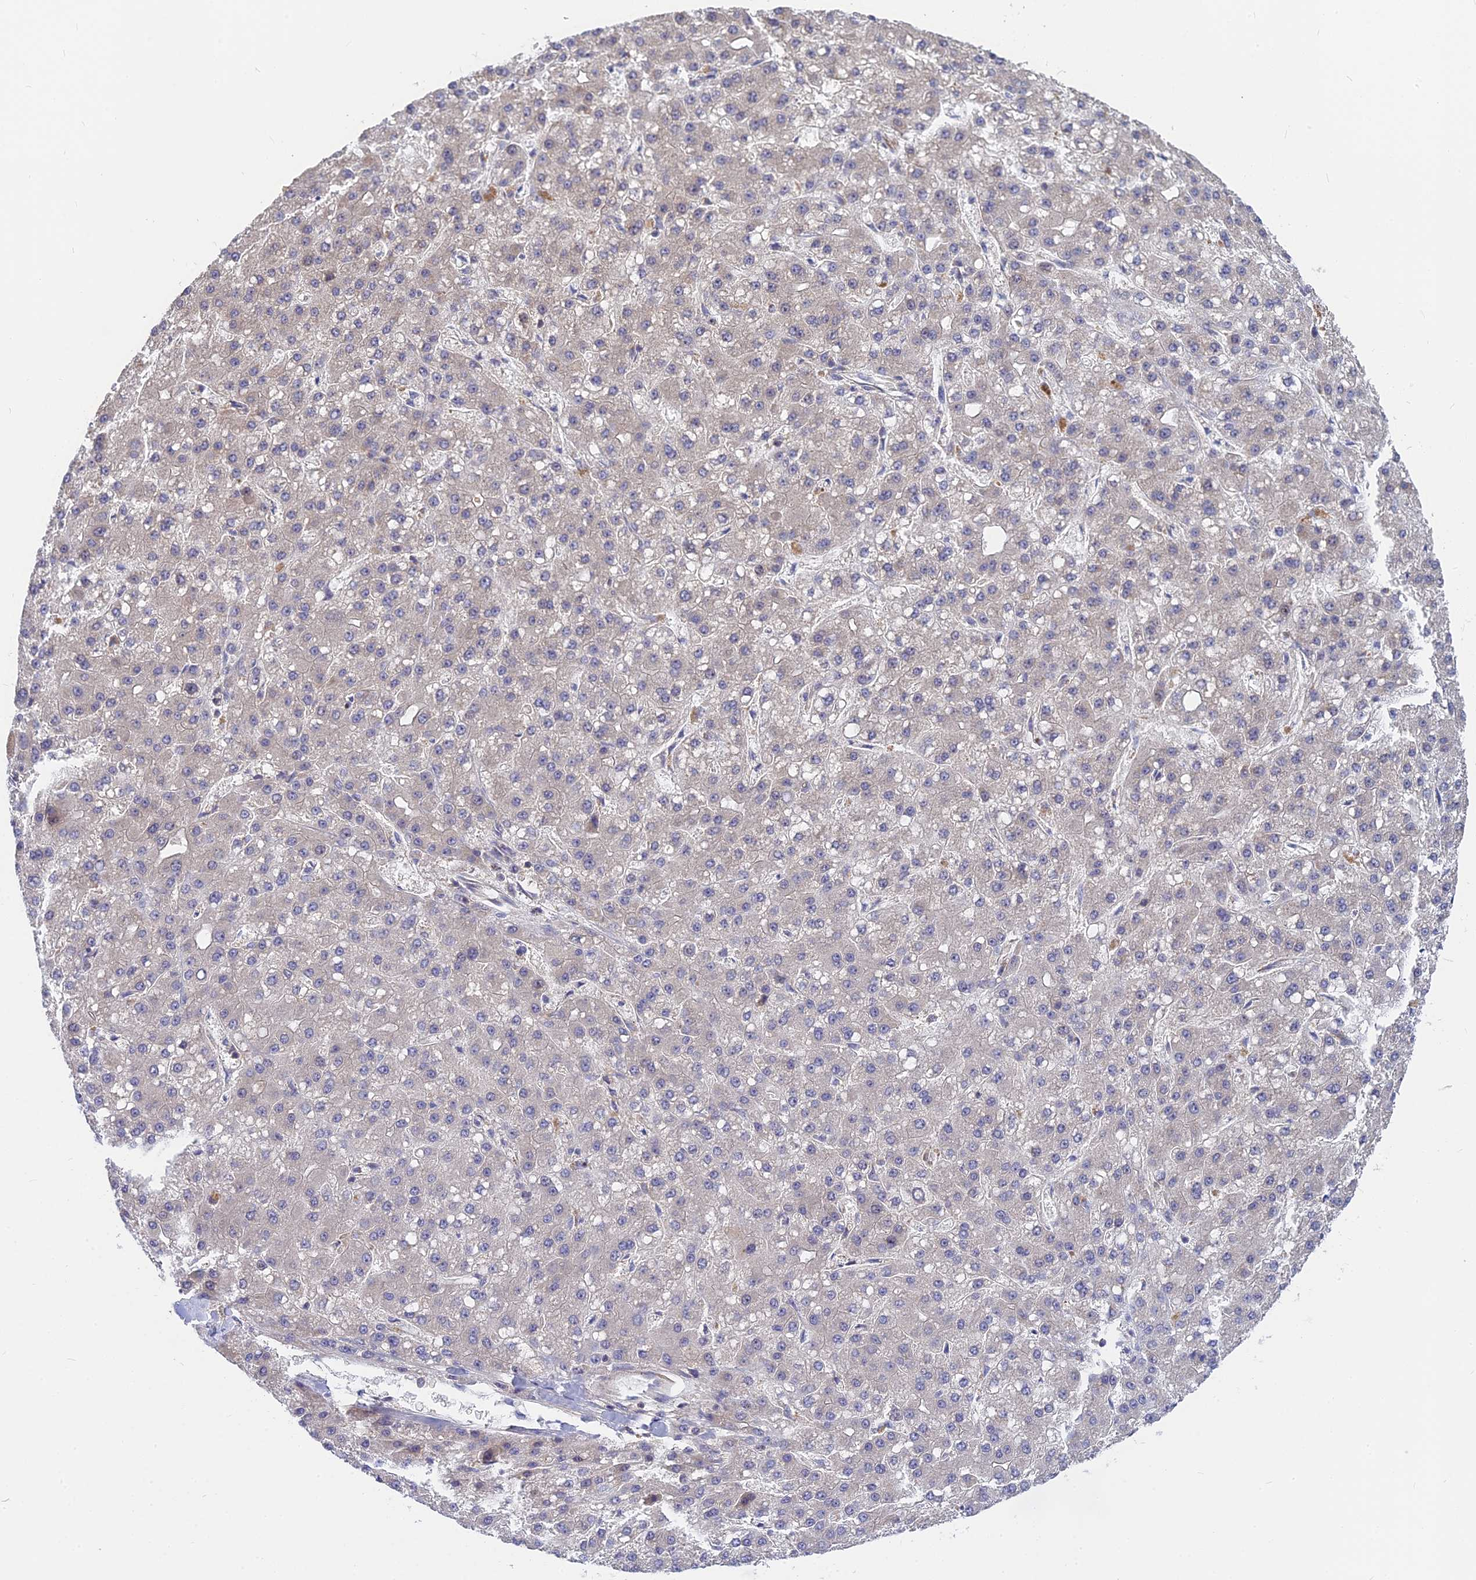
{"staining": {"intensity": "weak", "quantity": "<25%", "location": "cytoplasmic/membranous"}, "tissue": "liver cancer", "cell_type": "Tumor cells", "image_type": "cancer", "snomed": [{"axis": "morphology", "description": "Carcinoma, Hepatocellular, NOS"}, {"axis": "topography", "description": "Liver"}], "caption": "DAB immunohistochemical staining of human hepatocellular carcinoma (liver) reveals no significant staining in tumor cells.", "gene": "IL21R", "patient": {"sex": "male", "age": 67}}